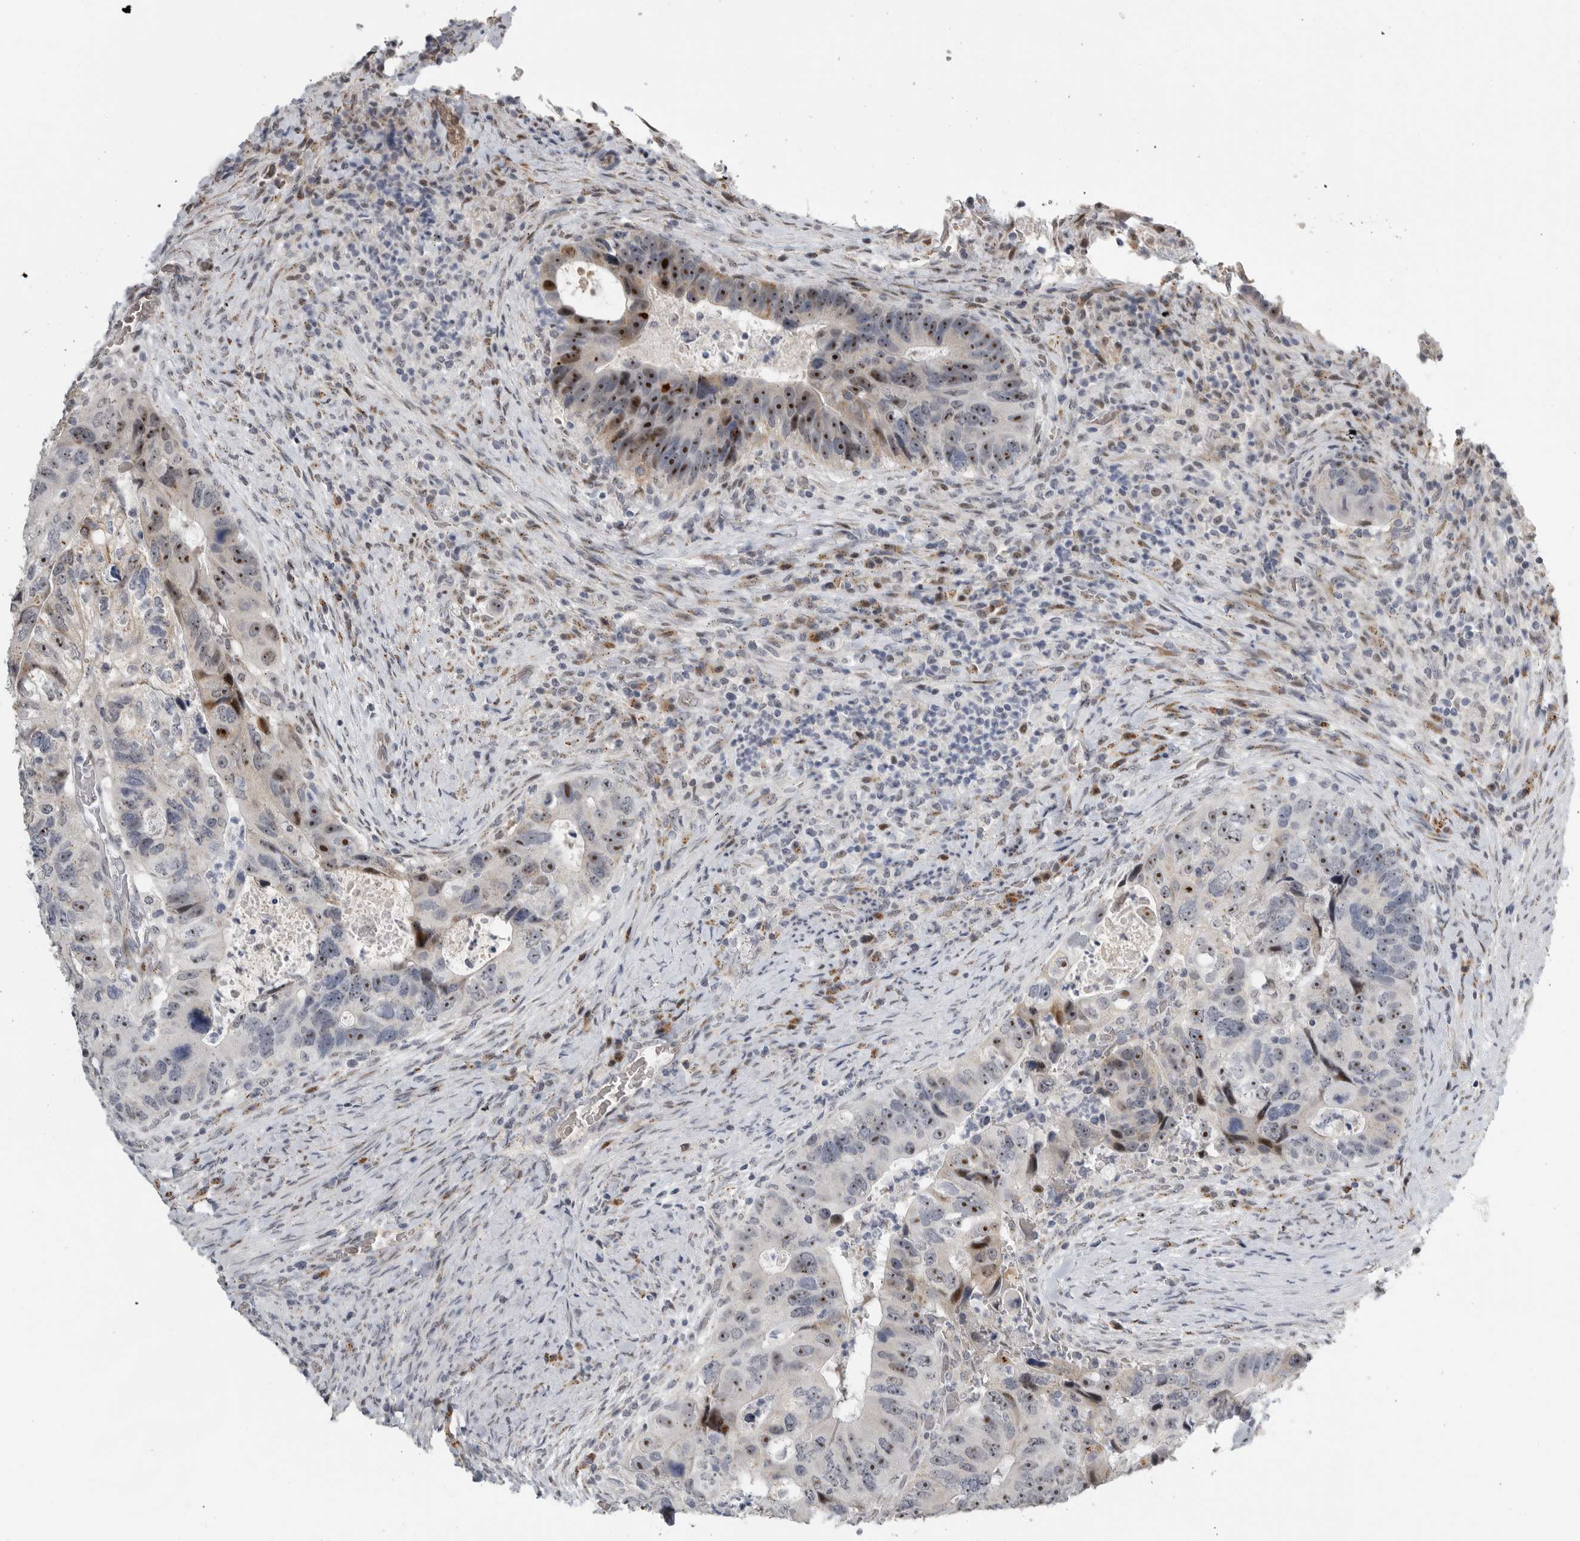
{"staining": {"intensity": "moderate", "quantity": ">75%", "location": "nuclear"}, "tissue": "colorectal cancer", "cell_type": "Tumor cells", "image_type": "cancer", "snomed": [{"axis": "morphology", "description": "Adenocarcinoma, NOS"}, {"axis": "topography", "description": "Rectum"}], "caption": "This is an image of immunohistochemistry staining of colorectal adenocarcinoma, which shows moderate positivity in the nuclear of tumor cells.", "gene": "PCMTD1", "patient": {"sex": "male", "age": 59}}